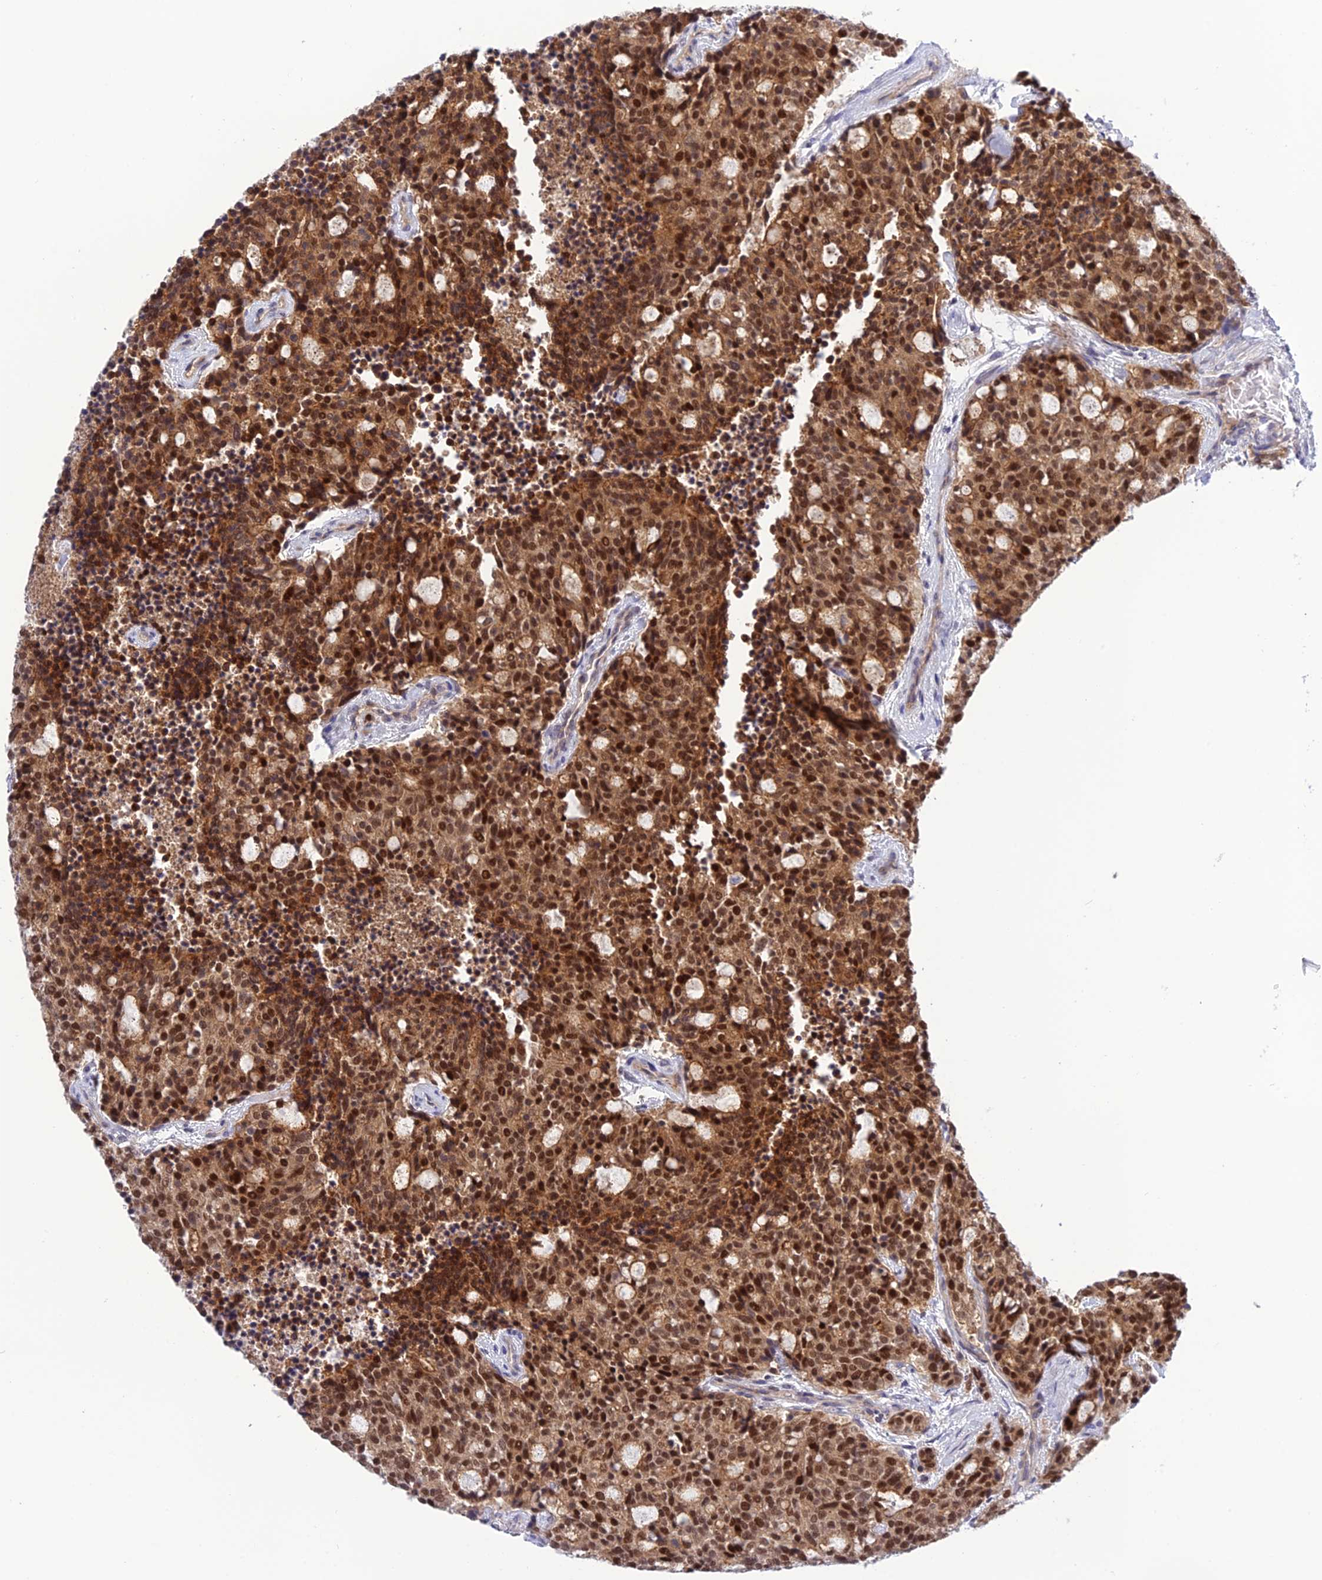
{"staining": {"intensity": "strong", "quantity": ">75%", "location": "cytoplasmic/membranous,nuclear"}, "tissue": "carcinoid", "cell_type": "Tumor cells", "image_type": "cancer", "snomed": [{"axis": "morphology", "description": "Carcinoid, malignant, NOS"}, {"axis": "topography", "description": "Pancreas"}], "caption": "Immunohistochemical staining of human malignant carcinoid shows high levels of strong cytoplasmic/membranous and nuclear positivity in about >75% of tumor cells.", "gene": "TCEA1", "patient": {"sex": "female", "age": 54}}